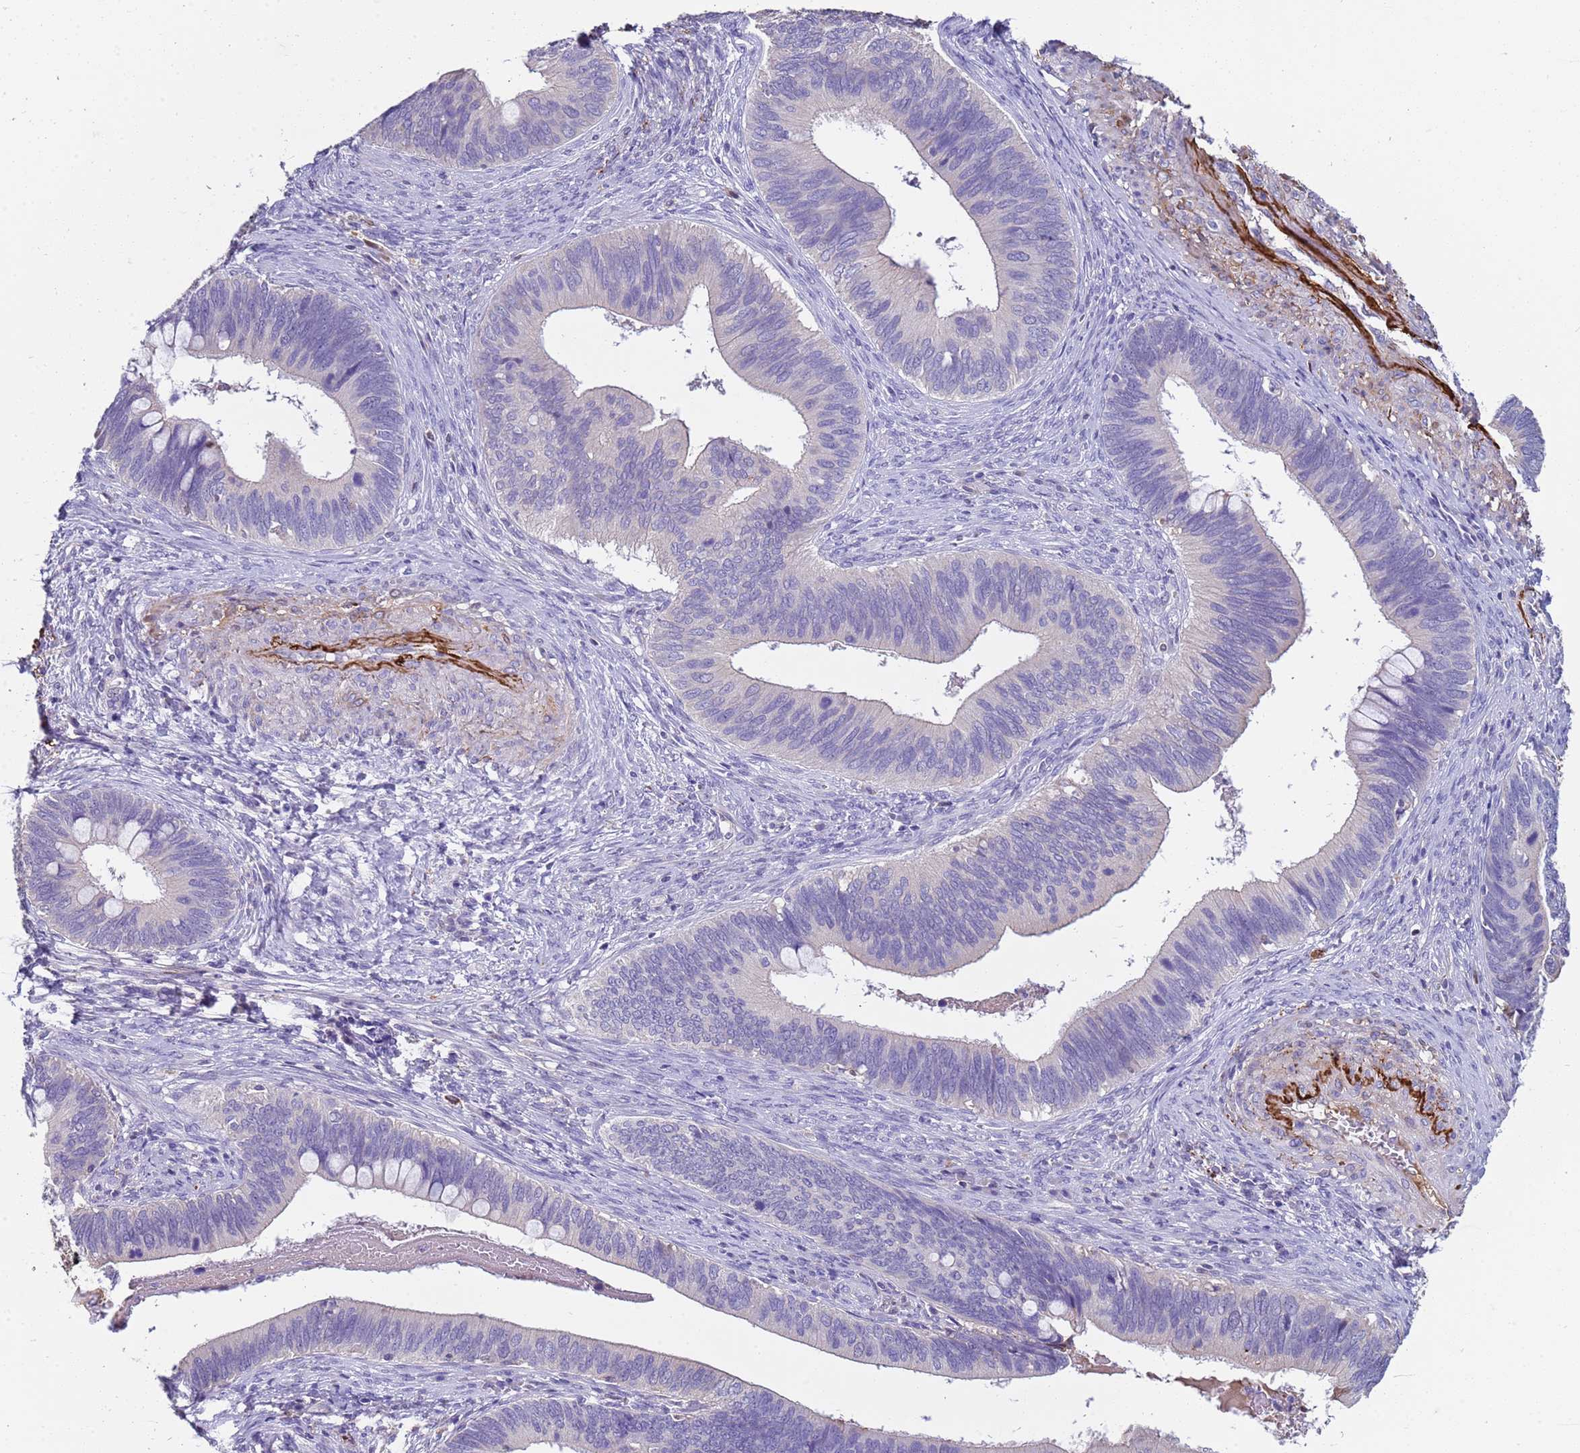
{"staining": {"intensity": "negative", "quantity": "none", "location": "none"}, "tissue": "cervical cancer", "cell_type": "Tumor cells", "image_type": "cancer", "snomed": [{"axis": "morphology", "description": "Adenocarcinoma, NOS"}, {"axis": "topography", "description": "Cervix"}], "caption": "High power microscopy micrograph of an IHC histopathology image of cervical adenocarcinoma, revealing no significant staining in tumor cells. (Immunohistochemistry, brightfield microscopy, high magnification).", "gene": "TRIM51", "patient": {"sex": "female", "age": 42}}